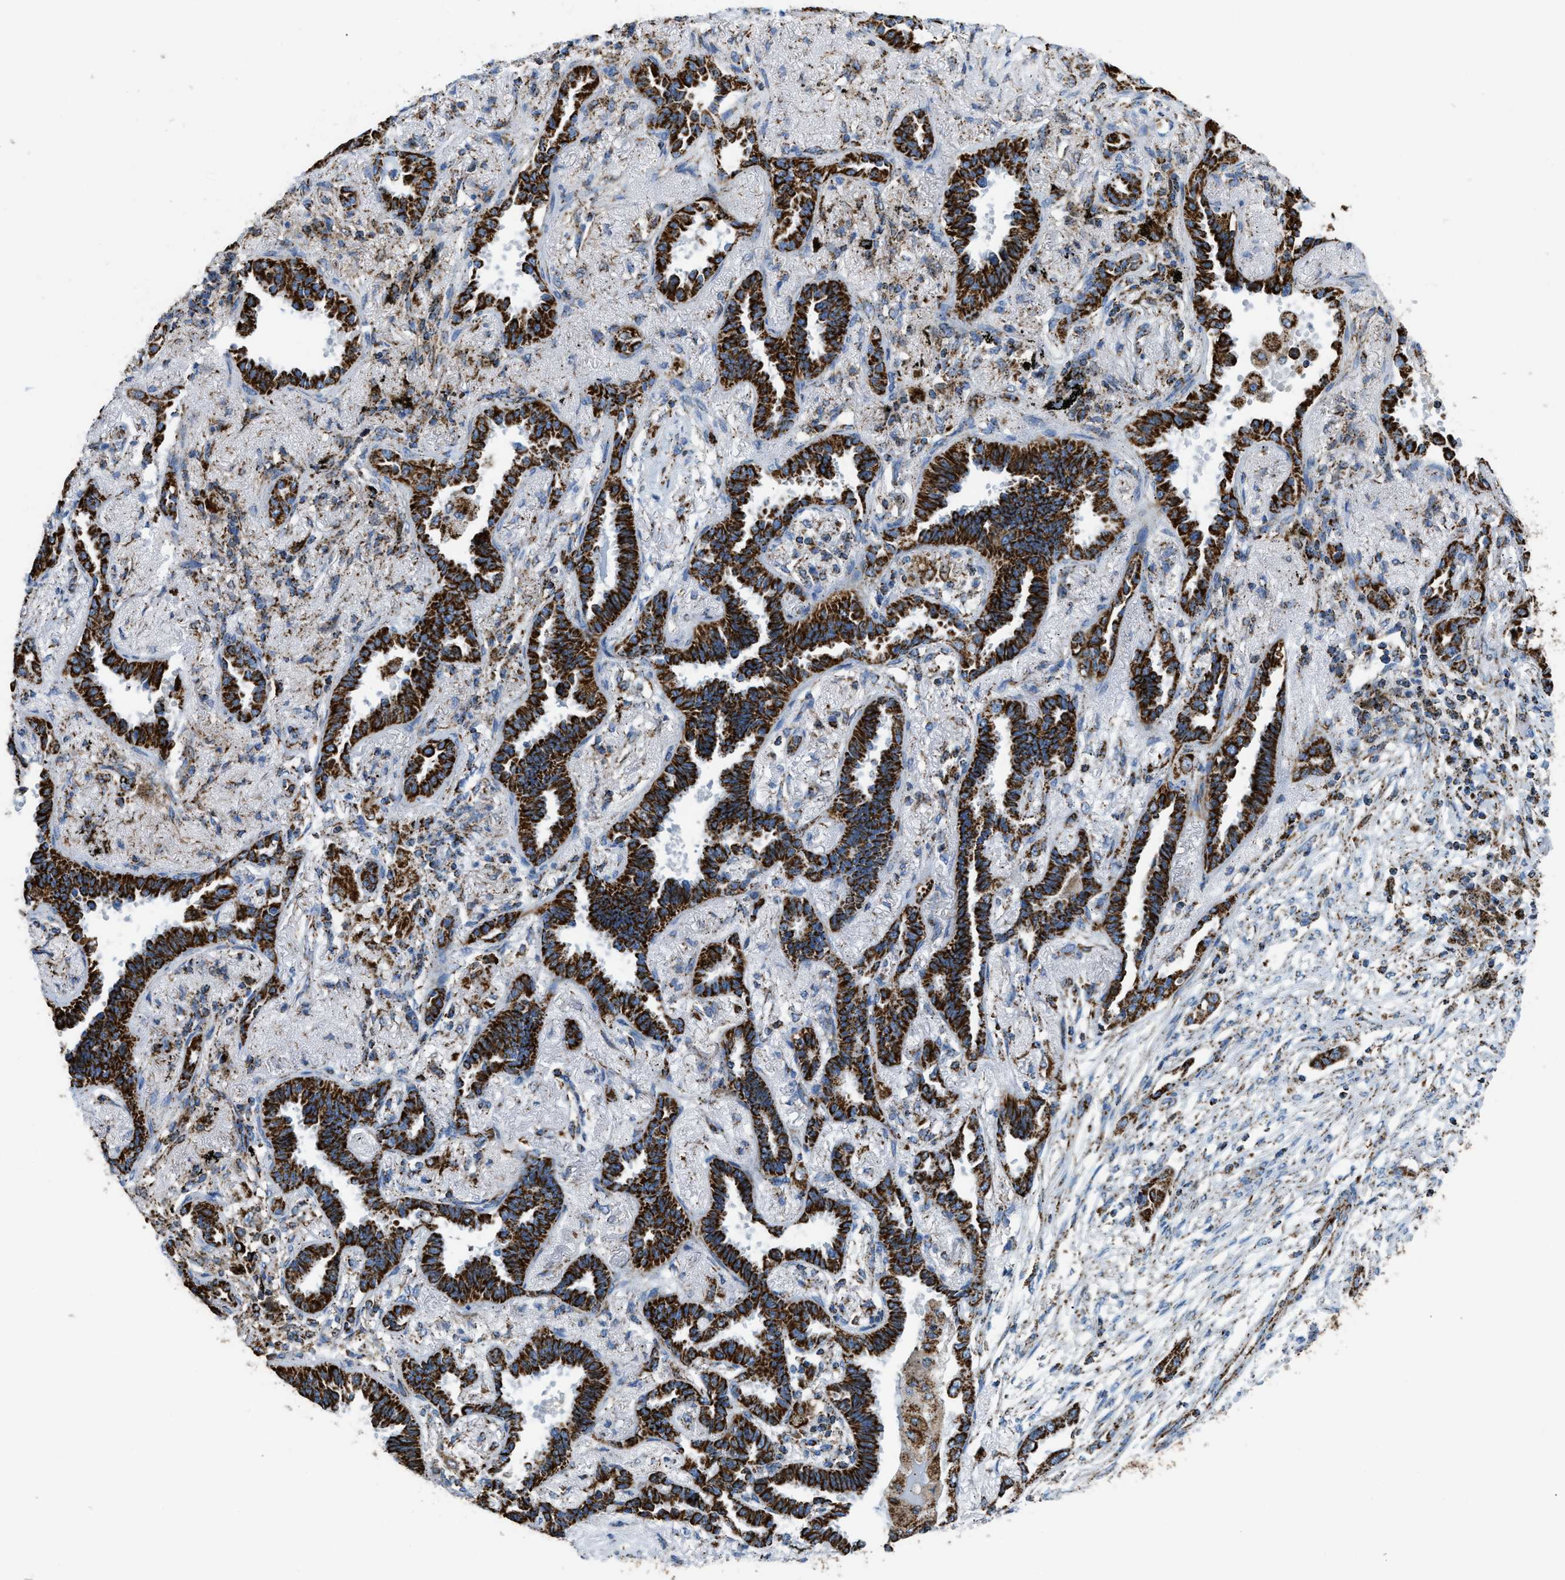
{"staining": {"intensity": "strong", "quantity": ">75%", "location": "cytoplasmic/membranous"}, "tissue": "lung cancer", "cell_type": "Tumor cells", "image_type": "cancer", "snomed": [{"axis": "morphology", "description": "Adenocarcinoma, NOS"}, {"axis": "topography", "description": "Lung"}], "caption": "Strong cytoplasmic/membranous expression for a protein is present in about >75% of tumor cells of lung cancer (adenocarcinoma) using IHC.", "gene": "ETFB", "patient": {"sex": "male", "age": 59}}